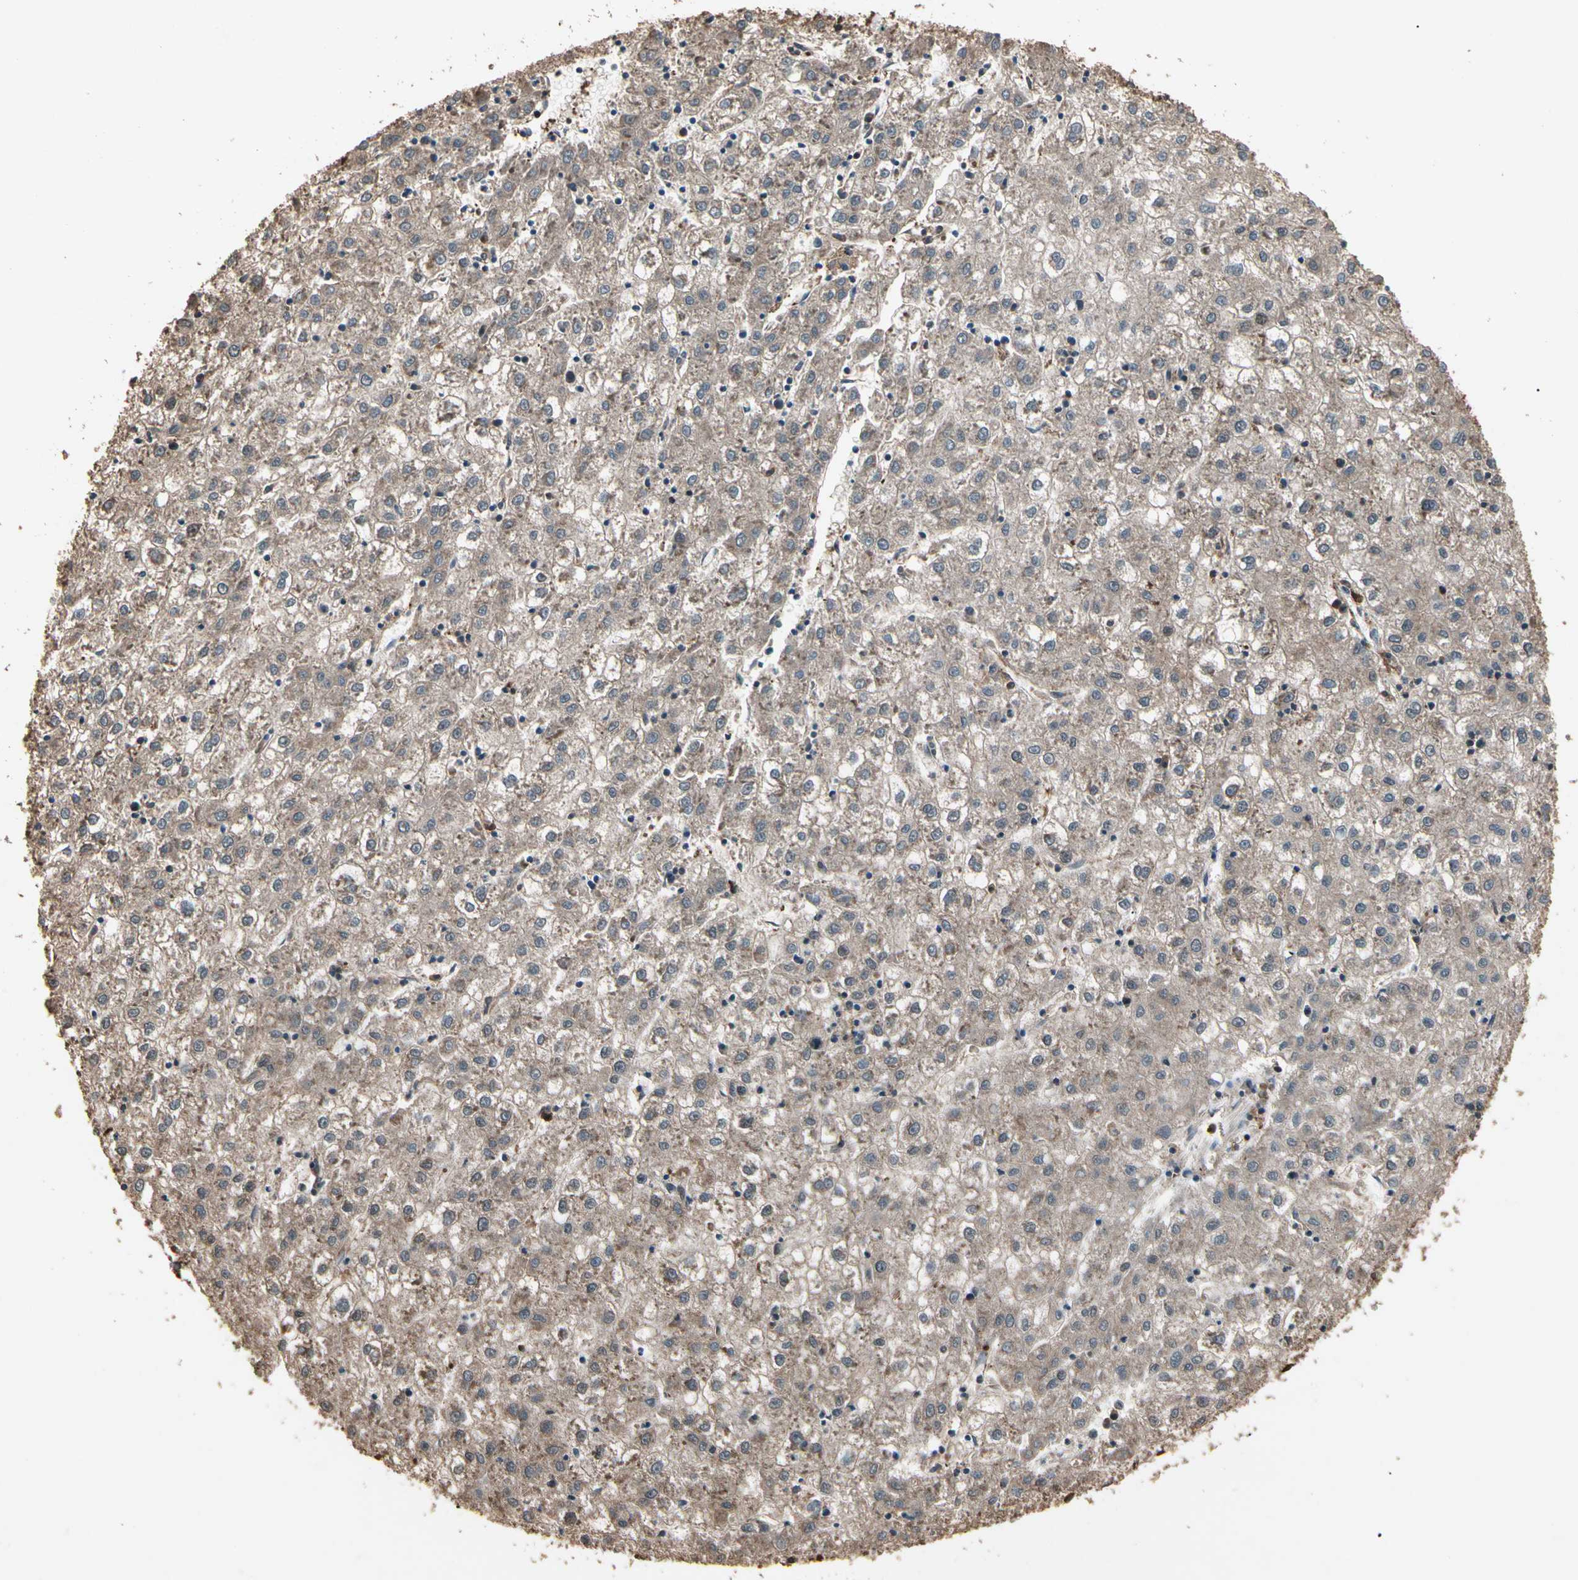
{"staining": {"intensity": "moderate", "quantity": ">75%", "location": "cytoplasmic/membranous"}, "tissue": "liver cancer", "cell_type": "Tumor cells", "image_type": "cancer", "snomed": [{"axis": "morphology", "description": "Carcinoma, Hepatocellular, NOS"}, {"axis": "topography", "description": "Liver"}], "caption": "IHC image of neoplastic tissue: human liver hepatocellular carcinoma stained using IHC displays medium levels of moderate protein expression localized specifically in the cytoplasmic/membranous of tumor cells, appearing as a cytoplasmic/membranous brown color.", "gene": "AGBL2", "patient": {"sex": "male", "age": 72}}